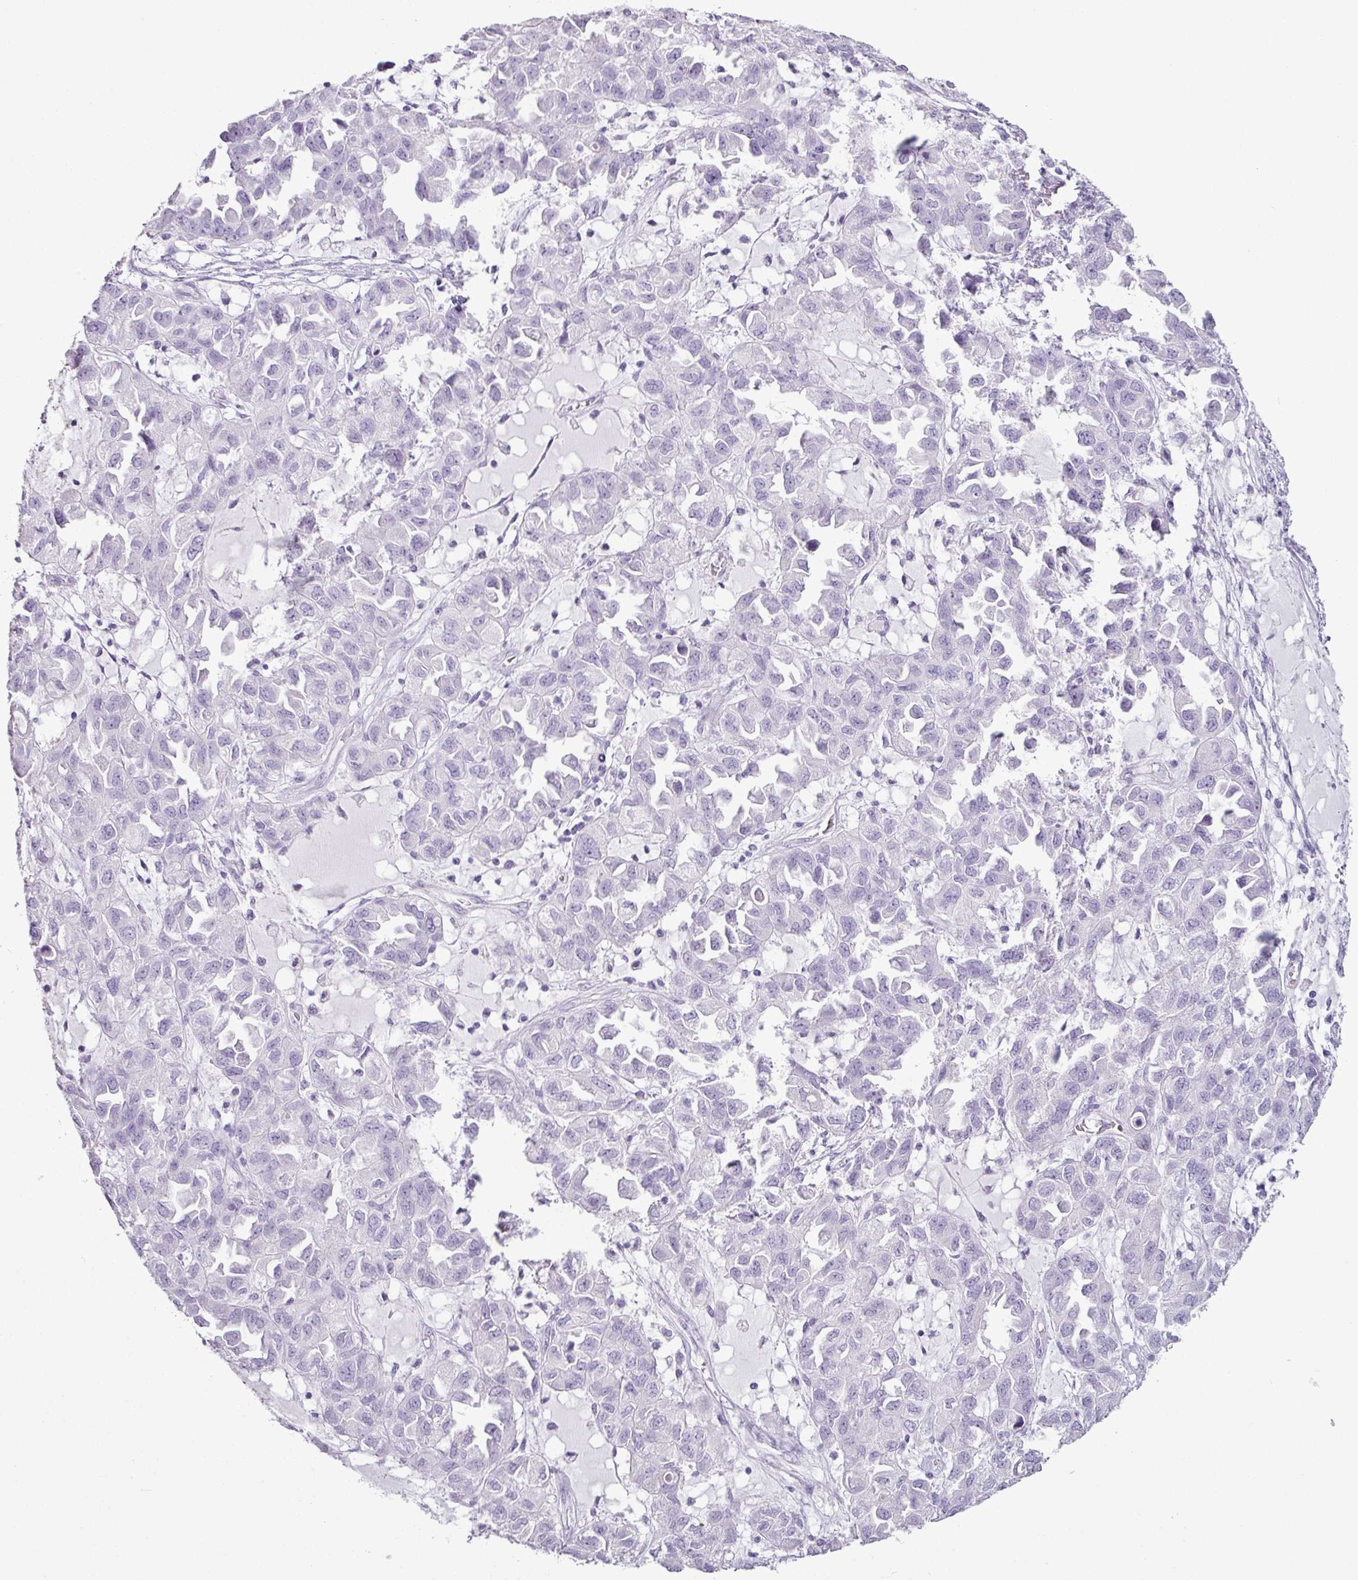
{"staining": {"intensity": "negative", "quantity": "none", "location": "none"}, "tissue": "ovarian cancer", "cell_type": "Tumor cells", "image_type": "cancer", "snomed": [{"axis": "morphology", "description": "Cystadenocarcinoma, serous, NOS"}, {"axis": "topography", "description": "Ovary"}], "caption": "Ovarian cancer (serous cystadenocarcinoma) stained for a protein using immunohistochemistry shows no expression tumor cells.", "gene": "SCT", "patient": {"sex": "female", "age": 84}}